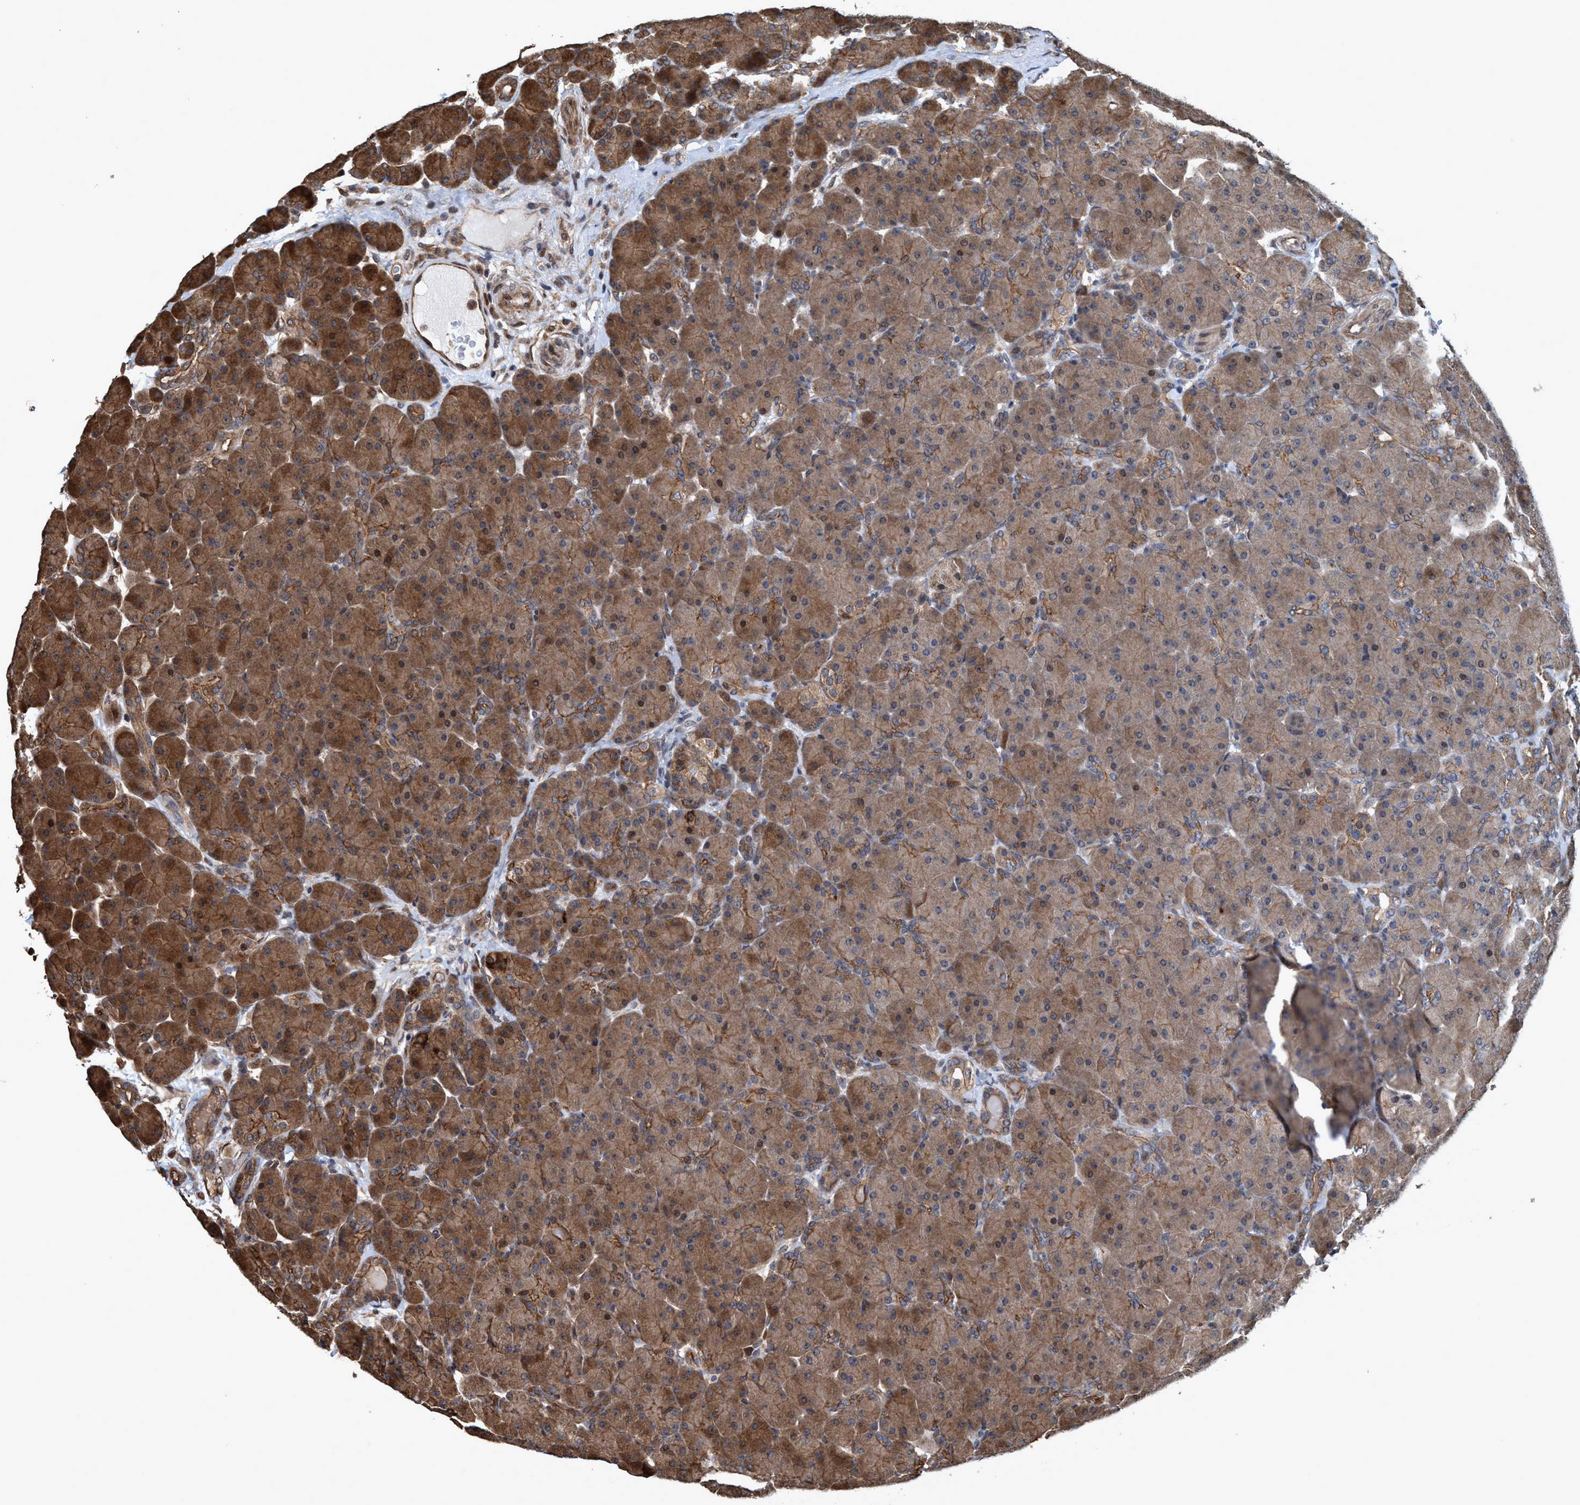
{"staining": {"intensity": "moderate", "quantity": ">75%", "location": "cytoplasmic/membranous,nuclear"}, "tissue": "pancreas", "cell_type": "Exocrine glandular cells", "image_type": "normal", "snomed": [{"axis": "morphology", "description": "Normal tissue, NOS"}, {"axis": "topography", "description": "Pancreas"}], "caption": "A high-resolution micrograph shows immunohistochemistry staining of unremarkable pancreas, which shows moderate cytoplasmic/membranous,nuclear expression in about >75% of exocrine glandular cells. (DAB IHC, brown staining for protein, blue staining for nuclei).", "gene": "TRPC7", "patient": {"sex": "male", "age": 66}}